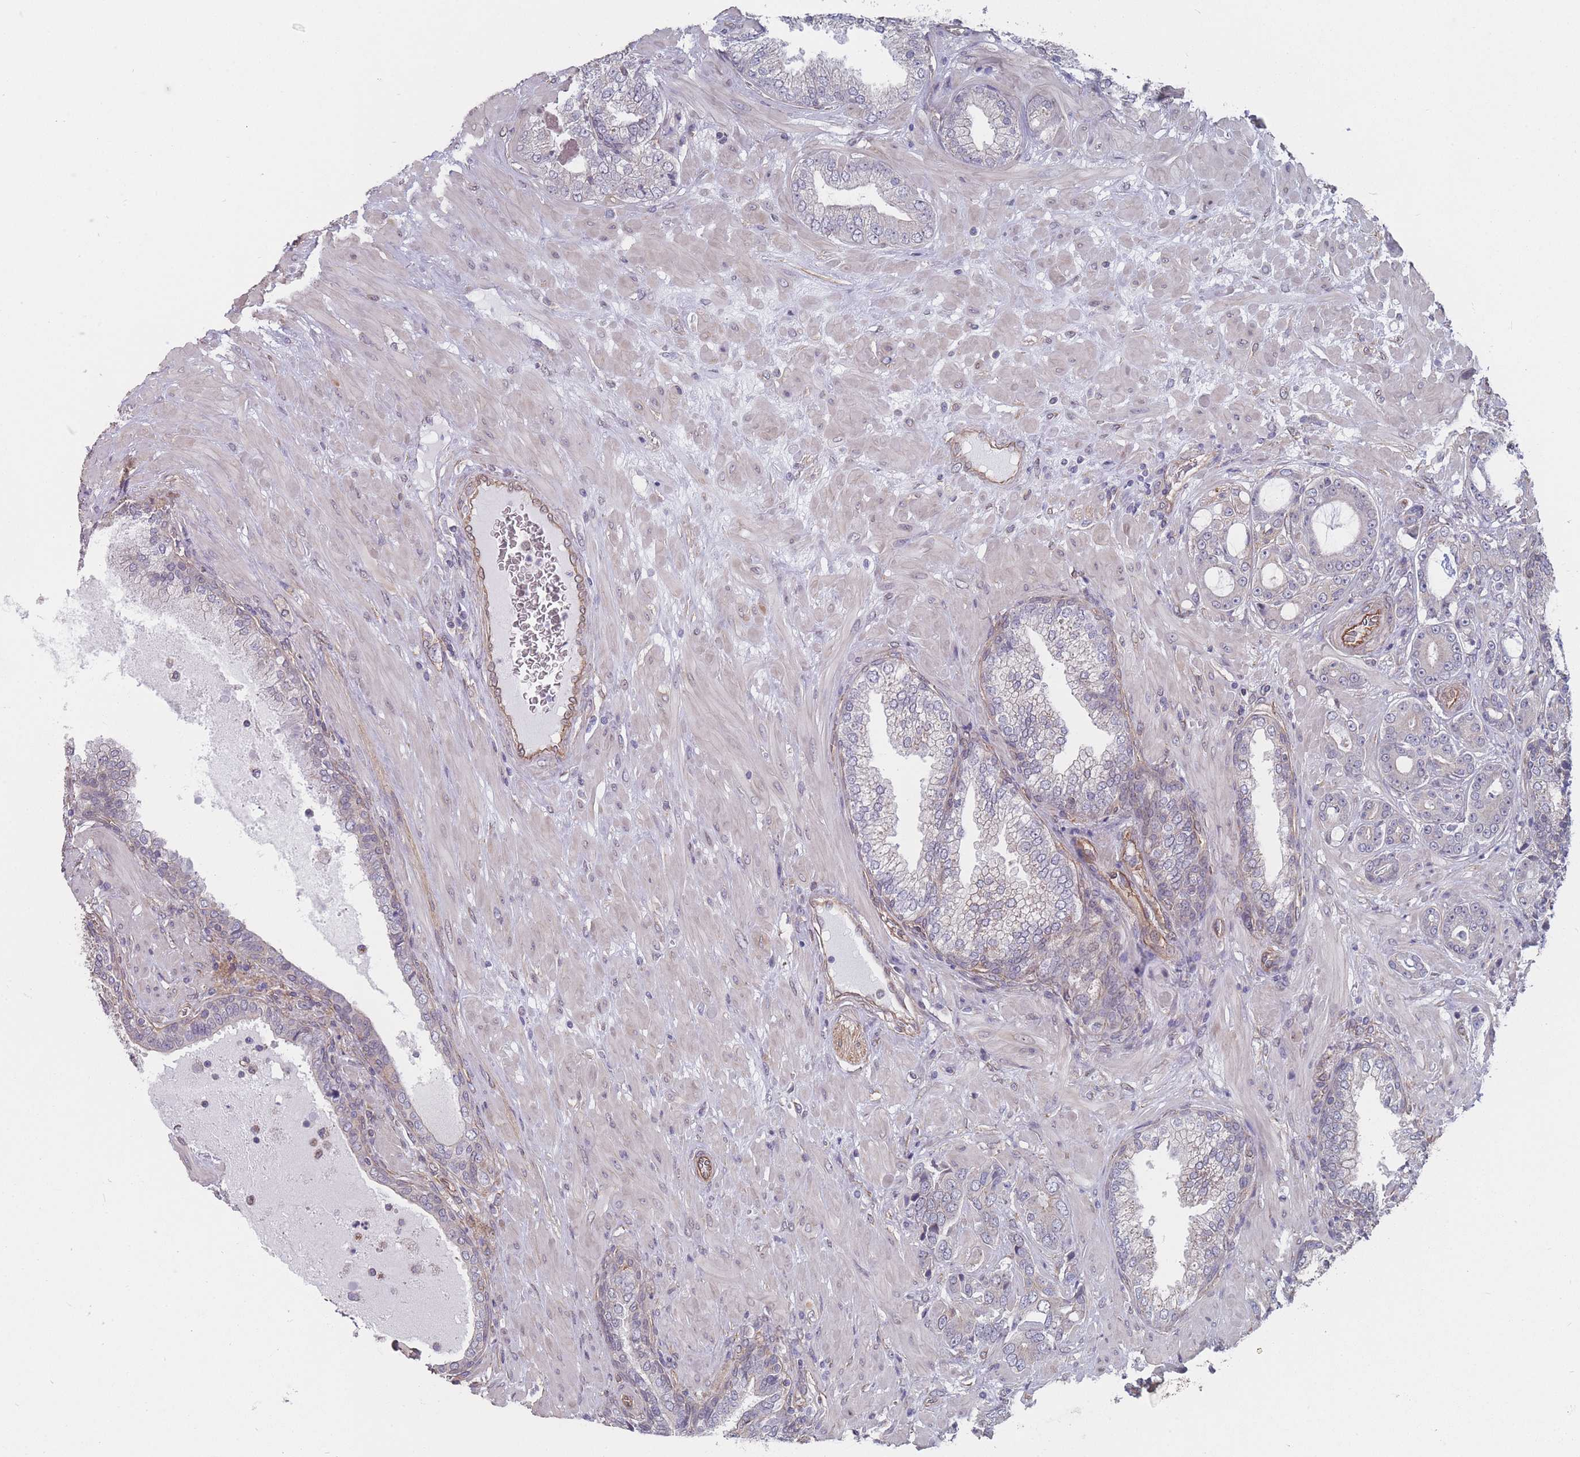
{"staining": {"intensity": "weak", "quantity": "25%-75%", "location": "cytoplasmic/membranous"}, "tissue": "prostate cancer", "cell_type": "Tumor cells", "image_type": "cancer", "snomed": [{"axis": "morphology", "description": "Adenocarcinoma, High grade"}, {"axis": "topography", "description": "Prostate"}], "caption": "Immunohistochemical staining of adenocarcinoma (high-grade) (prostate) shows weak cytoplasmic/membranous protein expression in approximately 25%-75% of tumor cells. The staining was performed using DAB (3,3'-diaminobenzidine), with brown indicating positive protein expression. Nuclei are stained blue with hematoxylin.", "gene": "SLC1A6", "patient": {"sex": "male", "age": 55}}